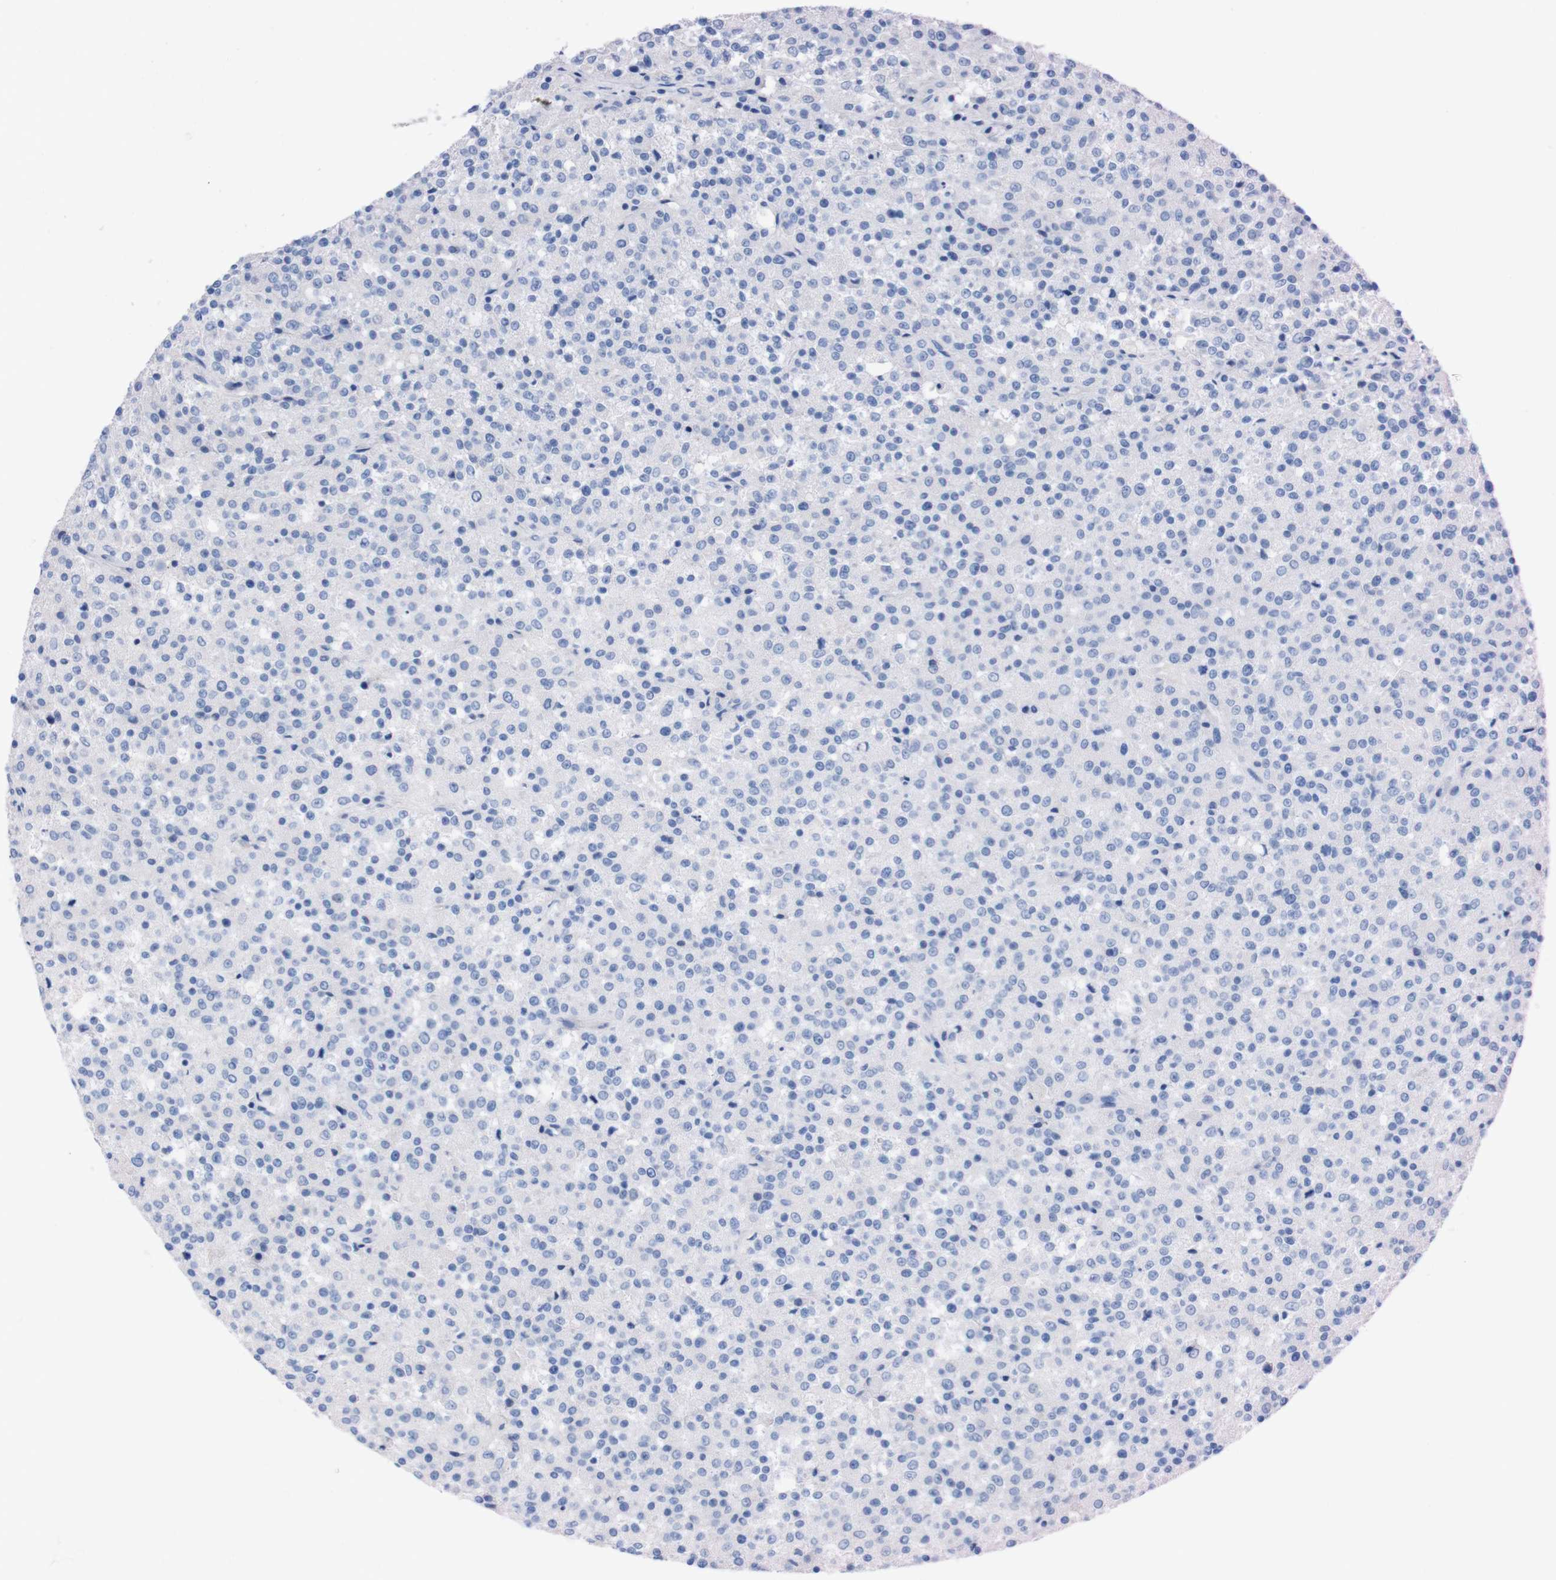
{"staining": {"intensity": "negative", "quantity": "none", "location": "none"}, "tissue": "testis cancer", "cell_type": "Tumor cells", "image_type": "cancer", "snomed": [{"axis": "morphology", "description": "Seminoma, NOS"}, {"axis": "topography", "description": "Testis"}], "caption": "Immunohistochemical staining of seminoma (testis) exhibits no significant staining in tumor cells.", "gene": "TMEM243", "patient": {"sex": "male", "age": 59}}